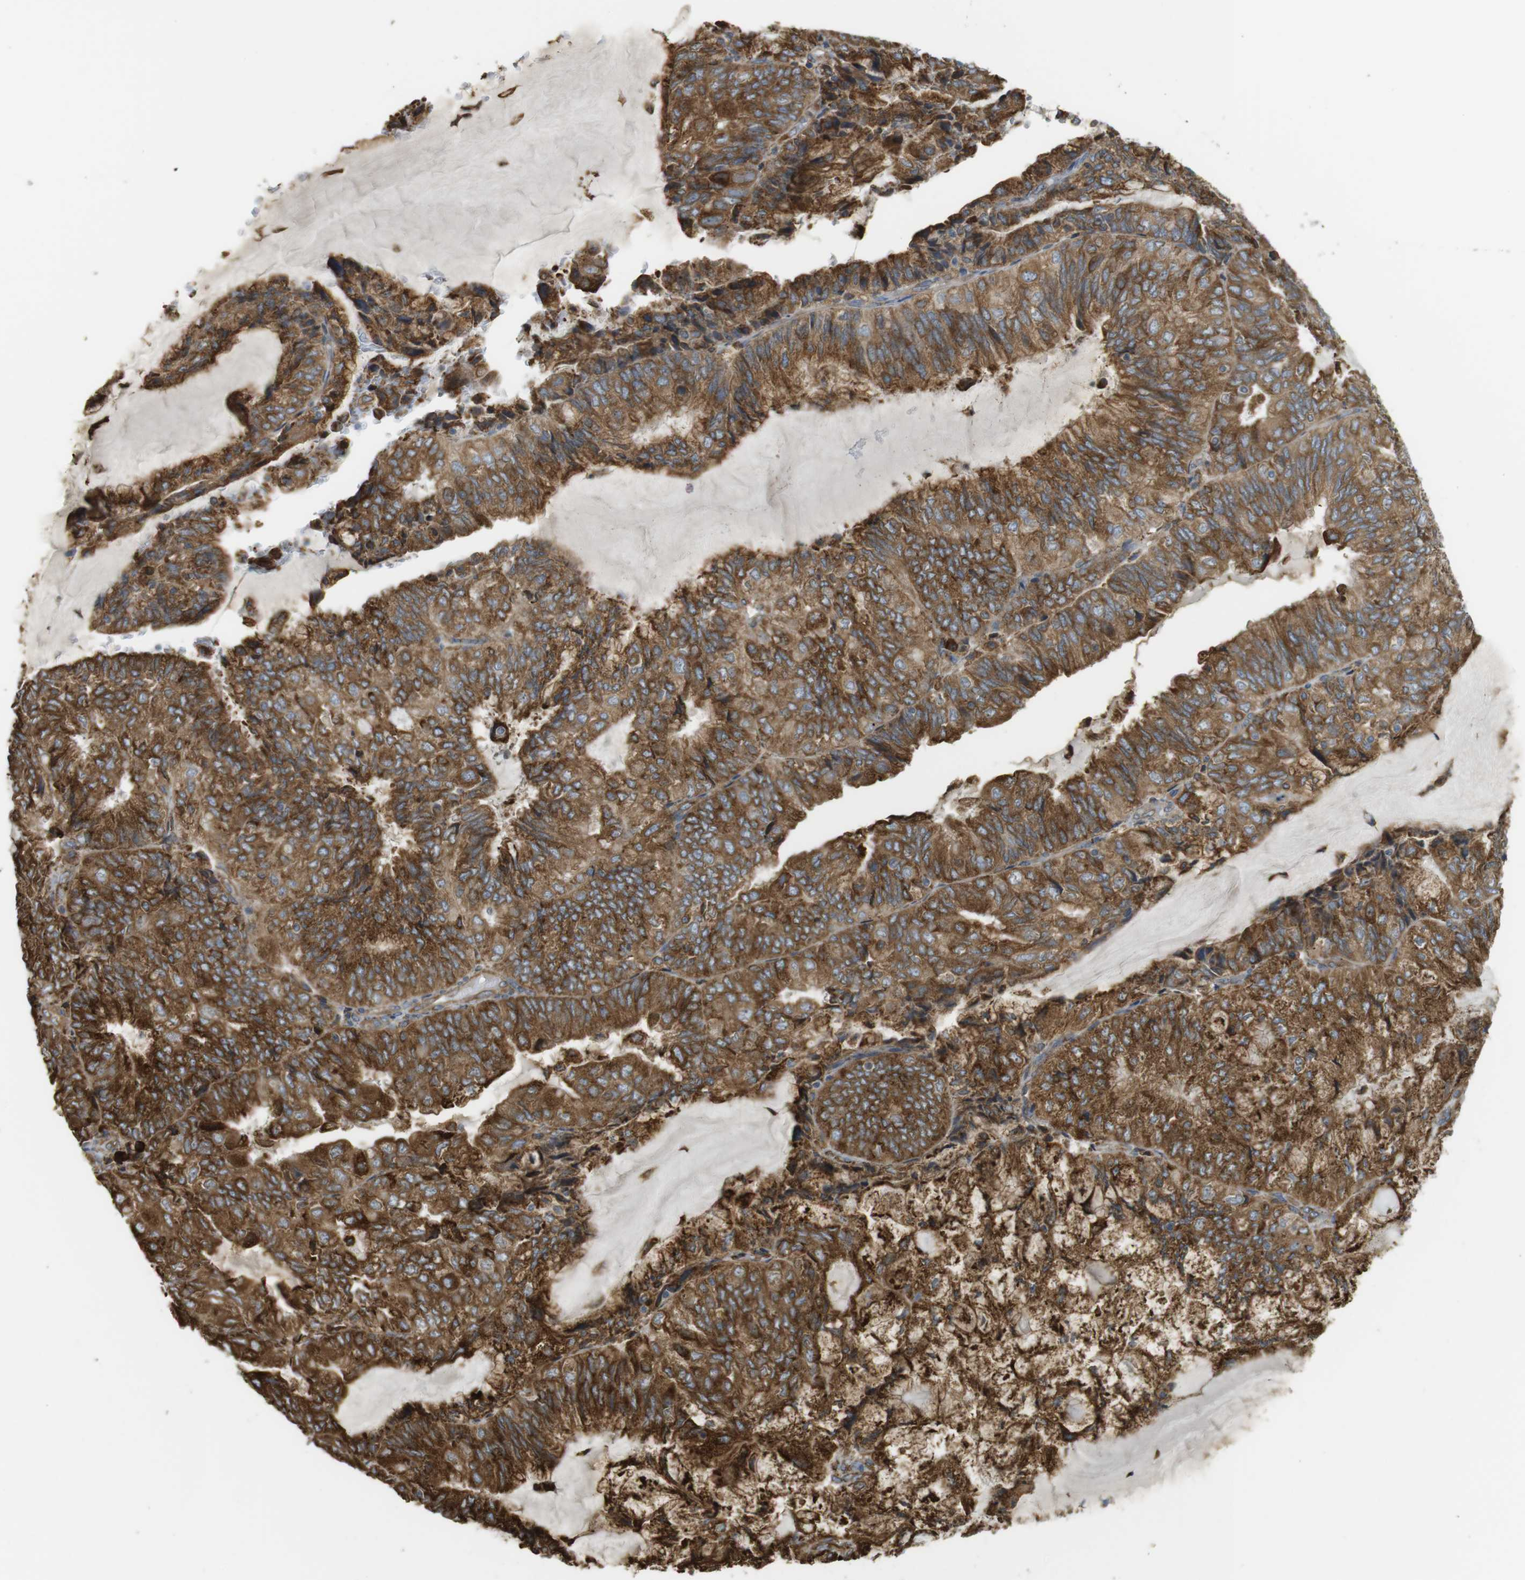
{"staining": {"intensity": "strong", "quantity": ">75%", "location": "cytoplasmic/membranous"}, "tissue": "endometrial cancer", "cell_type": "Tumor cells", "image_type": "cancer", "snomed": [{"axis": "morphology", "description": "Adenocarcinoma, NOS"}, {"axis": "topography", "description": "Endometrium"}], "caption": "An image of adenocarcinoma (endometrial) stained for a protein reveals strong cytoplasmic/membranous brown staining in tumor cells. (Stains: DAB in brown, nuclei in blue, Microscopy: brightfield microscopy at high magnification).", "gene": "MBOAT2", "patient": {"sex": "female", "age": 81}}